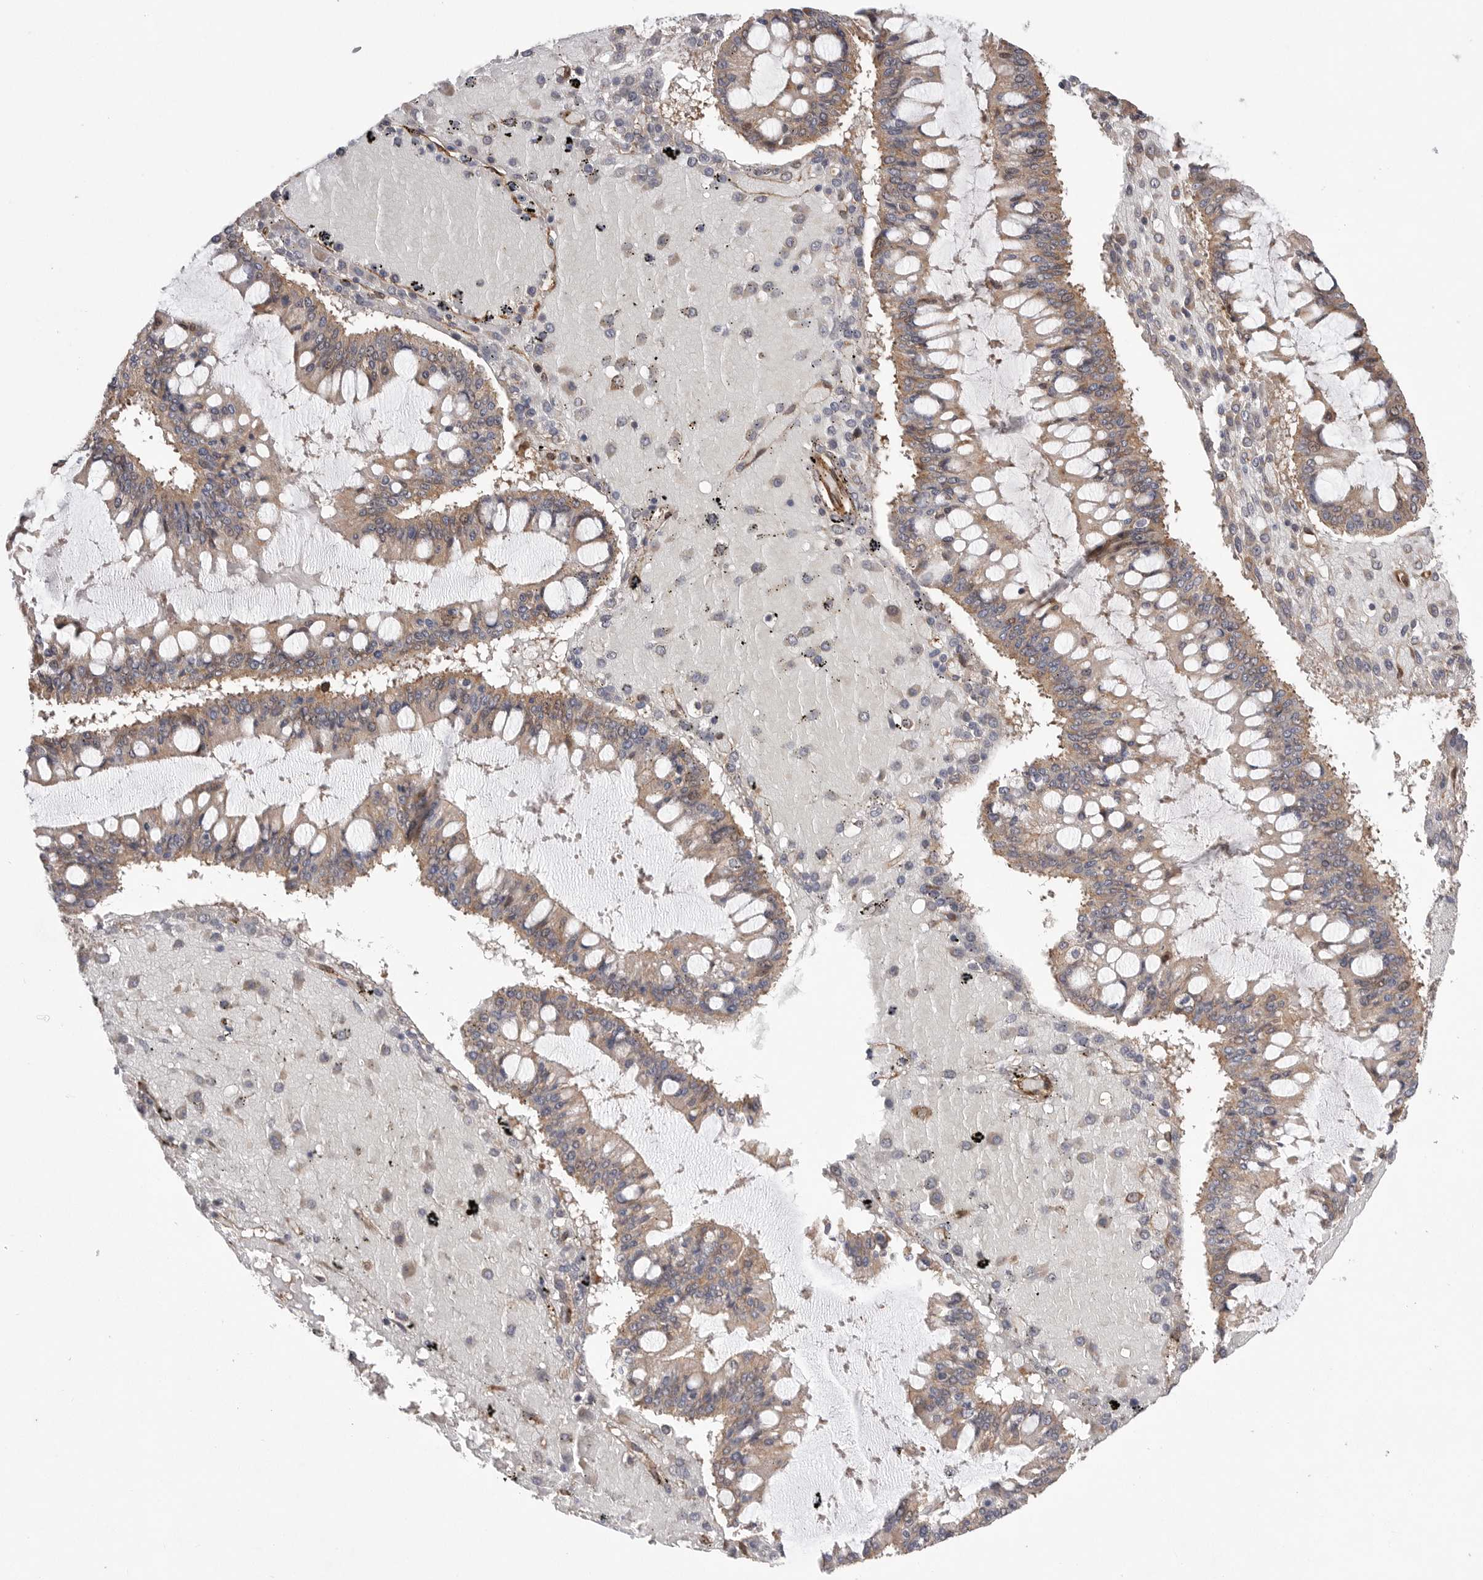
{"staining": {"intensity": "moderate", "quantity": "25%-75%", "location": "cytoplasmic/membranous"}, "tissue": "ovarian cancer", "cell_type": "Tumor cells", "image_type": "cancer", "snomed": [{"axis": "morphology", "description": "Cystadenocarcinoma, mucinous, NOS"}, {"axis": "topography", "description": "Ovary"}], "caption": "The photomicrograph demonstrates a brown stain indicating the presence of a protein in the cytoplasmic/membranous of tumor cells in ovarian cancer.", "gene": "PRKCH", "patient": {"sex": "female", "age": 73}}